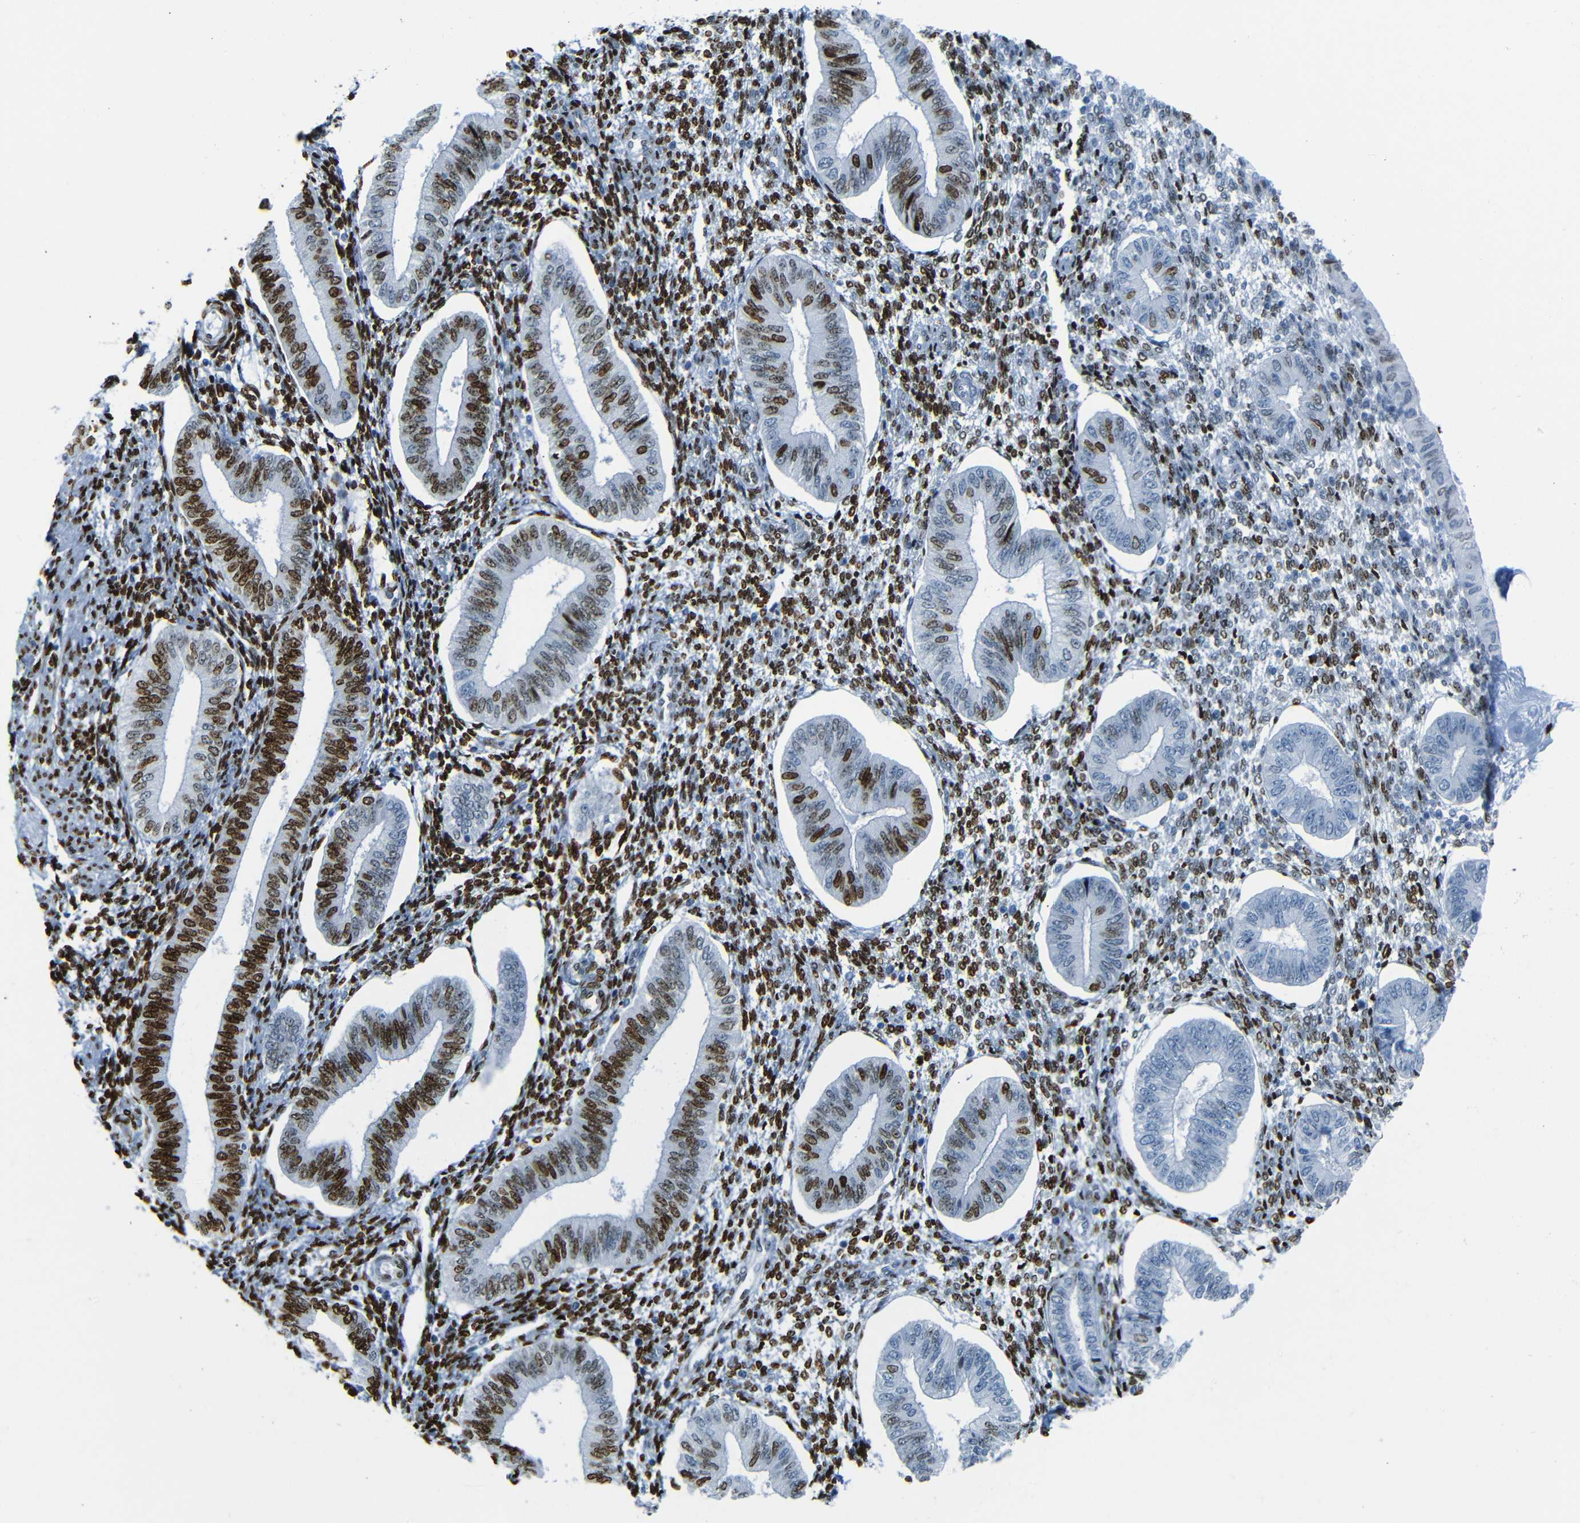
{"staining": {"intensity": "strong", "quantity": ">75%", "location": "nuclear"}, "tissue": "endometrium", "cell_type": "Cells in endometrial stroma", "image_type": "normal", "snomed": [{"axis": "morphology", "description": "Normal tissue, NOS"}, {"axis": "topography", "description": "Endometrium"}], "caption": "A high-resolution image shows immunohistochemistry staining of normal endometrium, which reveals strong nuclear staining in approximately >75% of cells in endometrial stroma.", "gene": "NPIPB15", "patient": {"sex": "female", "age": 50}}